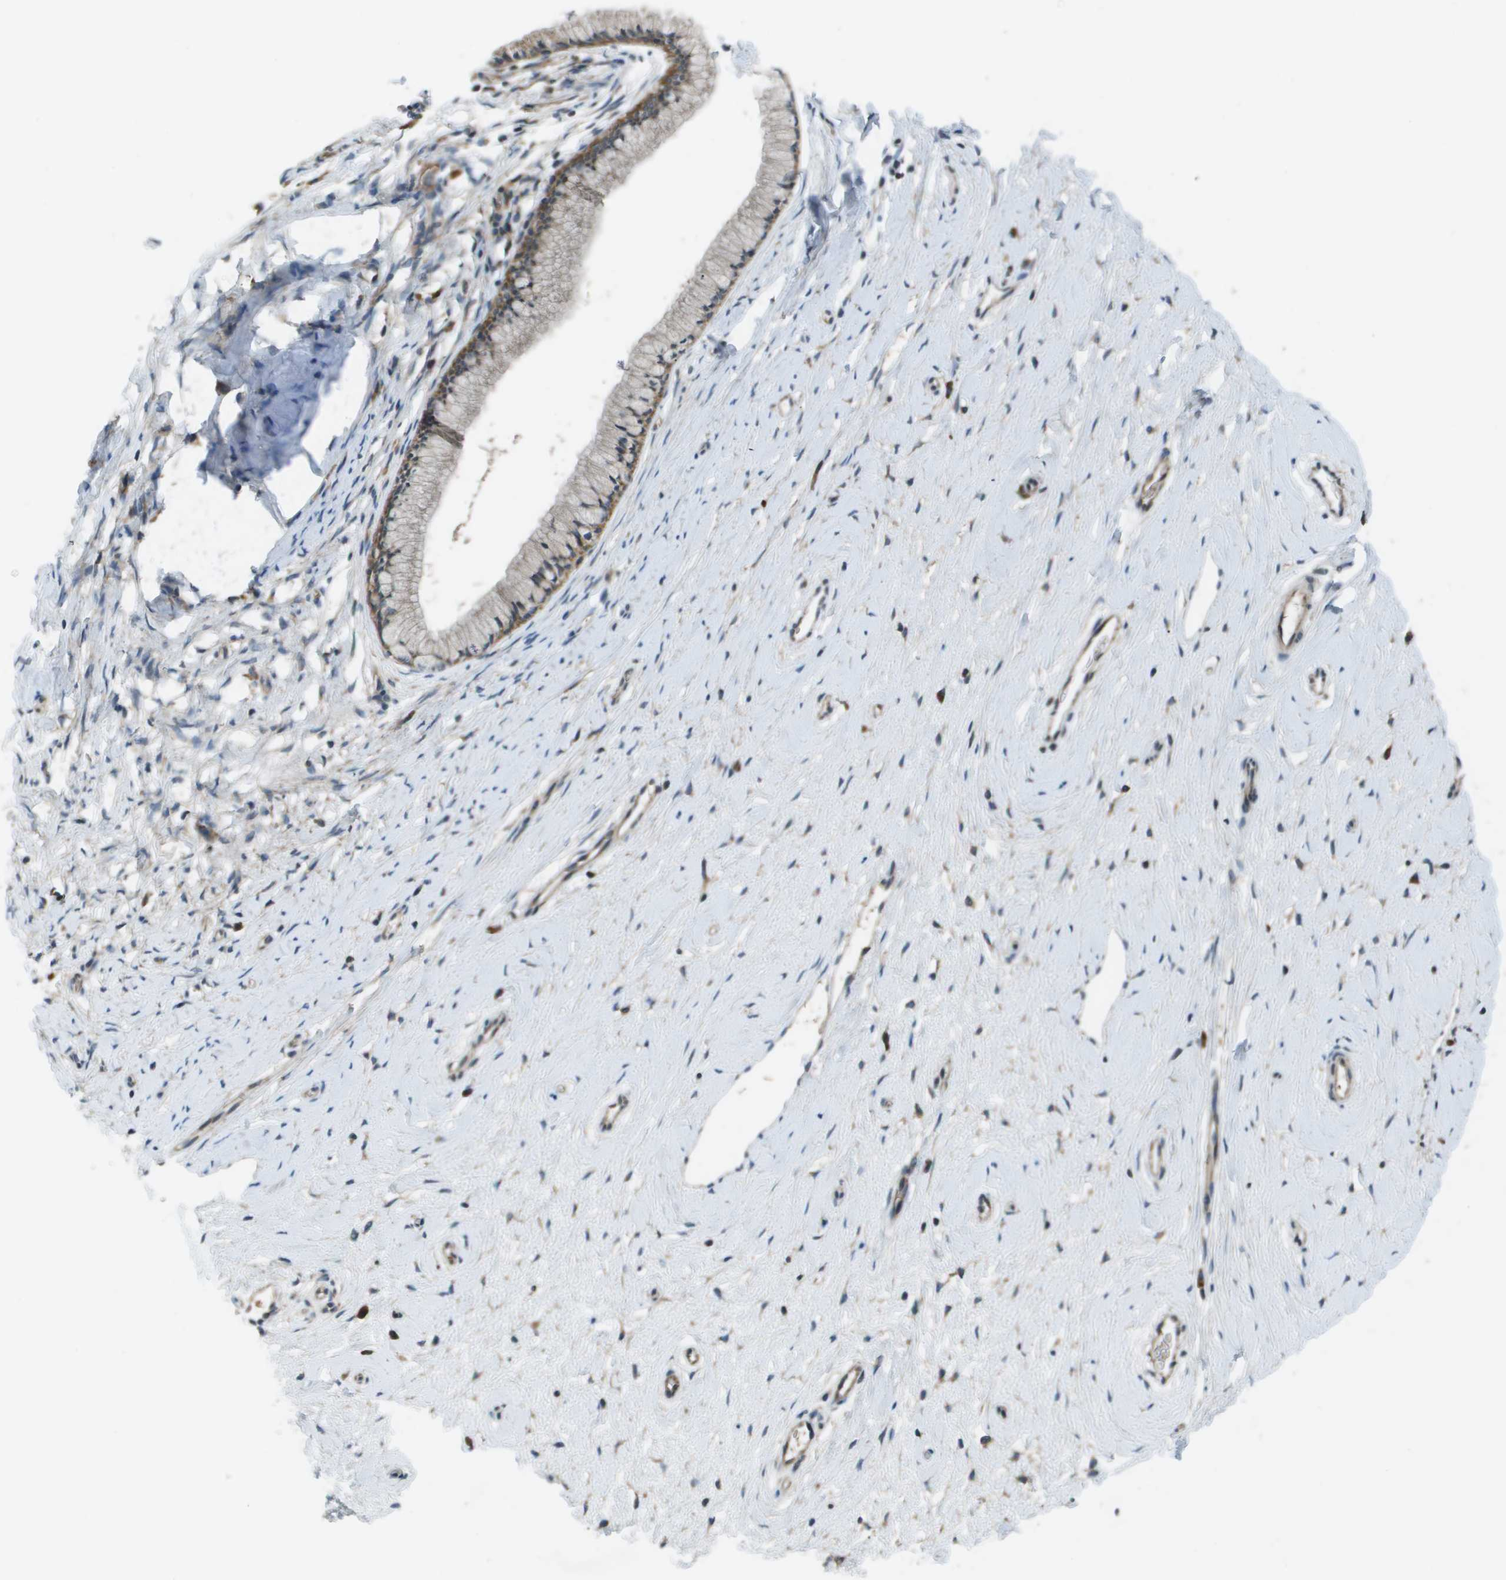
{"staining": {"intensity": "moderate", "quantity": ">75%", "location": "cytoplasmic/membranous"}, "tissue": "cervix", "cell_type": "Glandular cells", "image_type": "normal", "snomed": [{"axis": "morphology", "description": "Normal tissue, NOS"}, {"axis": "topography", "description": "Cervix"}], "caption": "Protein staining reveals moderate cytoplasmic/membranous staining in about >75% of glandular cells in unremarkable cervix. (IHC, brightfield microscopy, high magnification).", "gene": "EIF3B", "patient": {"sex": "female", "age": 39}}